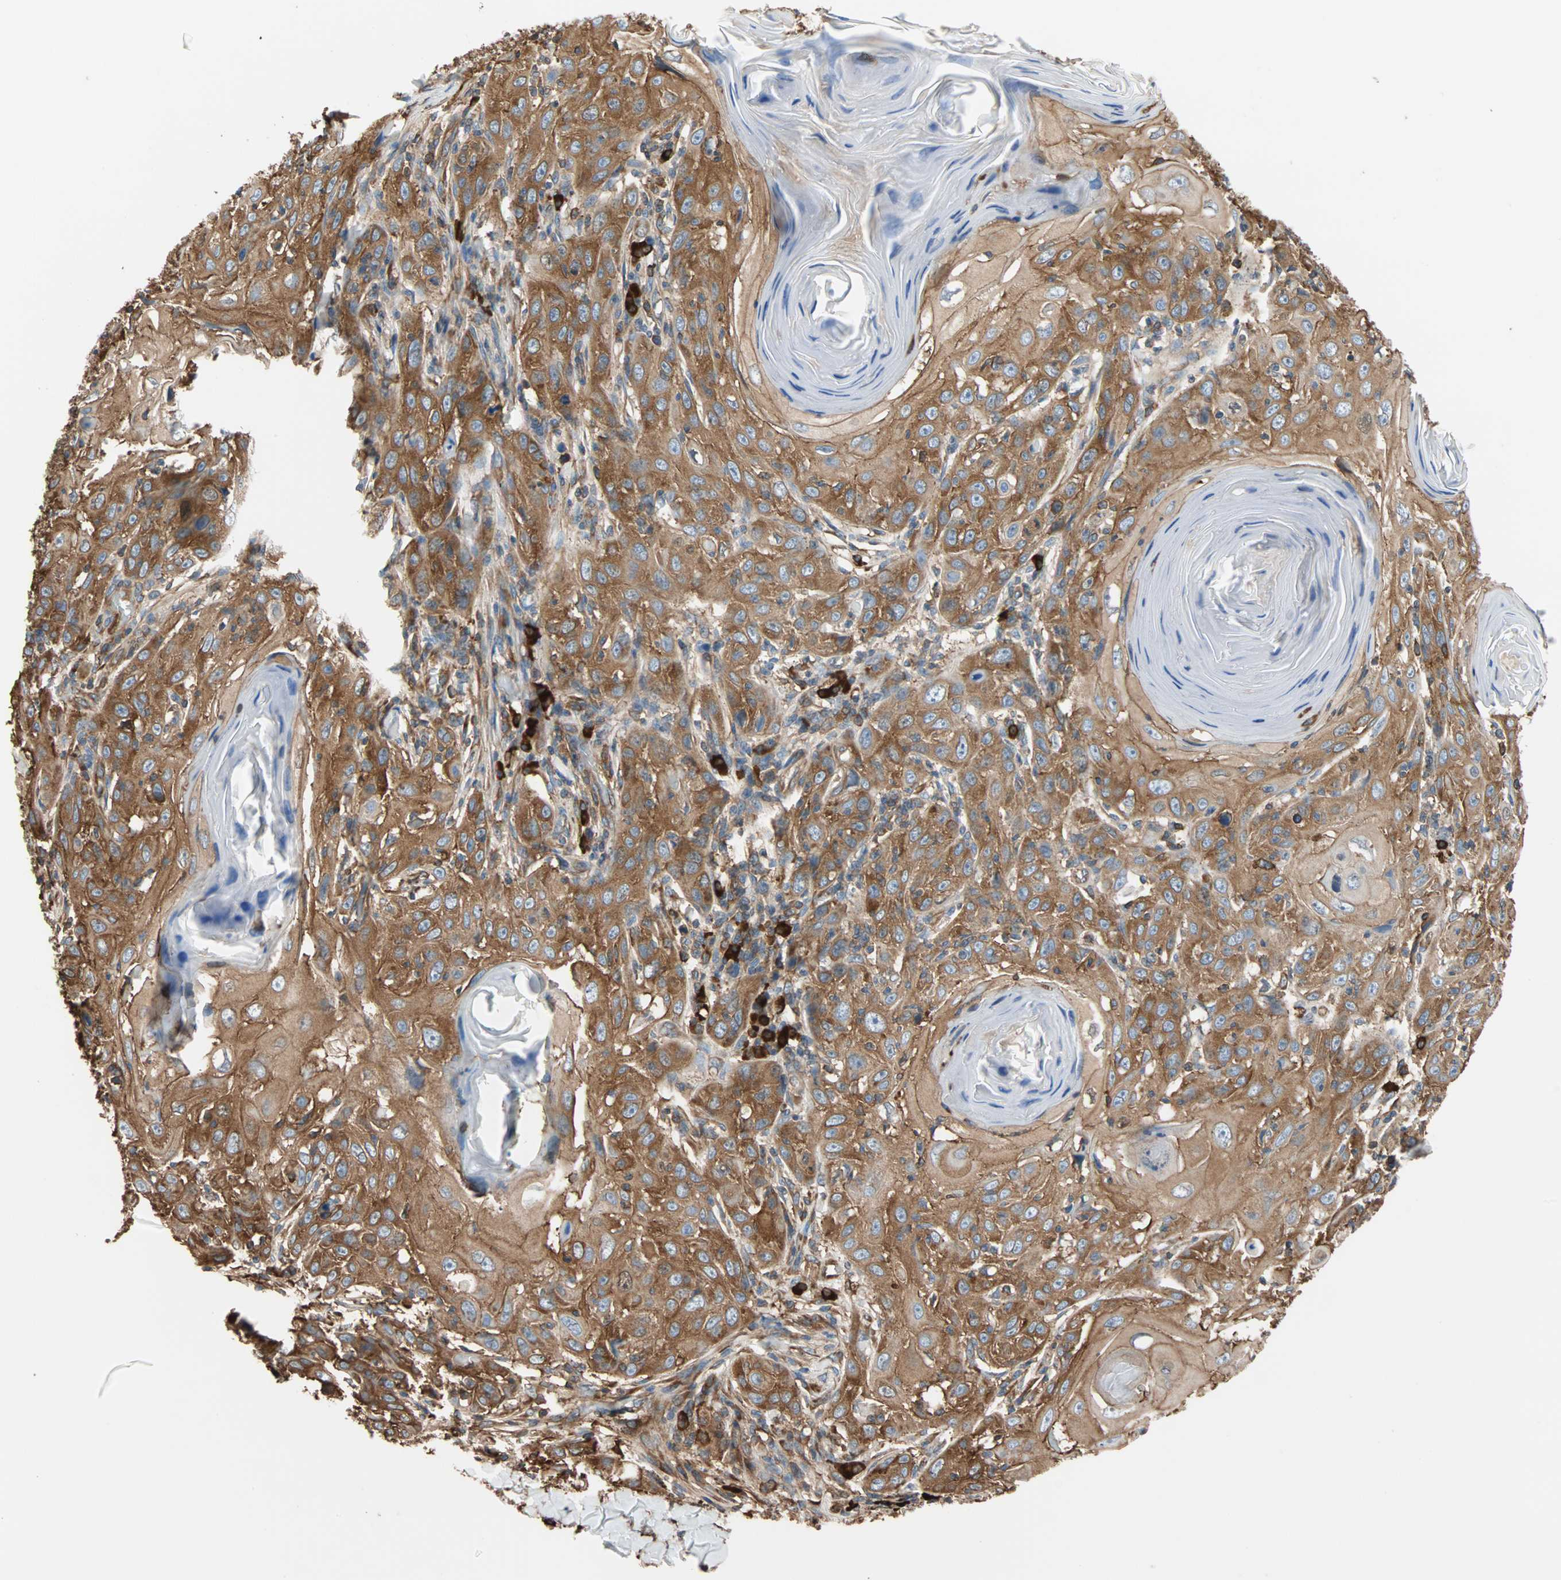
{"staining": {"intensity": "strong", "quantity": ">75%", "location": "cytoplasmic/membranous"}, "tissue": "skin cancer", "cell_type": "Tumor cells", "image_type": "cancer", "snomed": [{"axis": "morphology", "description": "Squamous cell carcinoma, NOS"}, {"axis": "topography", "description": "Skin"}], "caption": "High-power microscopy captured an immunohistochemistry (IHC) image of skin cancer (squamous cell carcinoma), revealing strong cytoplasmic/membranous staining in approximately >75% of tumor cells.", "gene": "EEF2", "patient": {"sex": "female", "age": 88}}